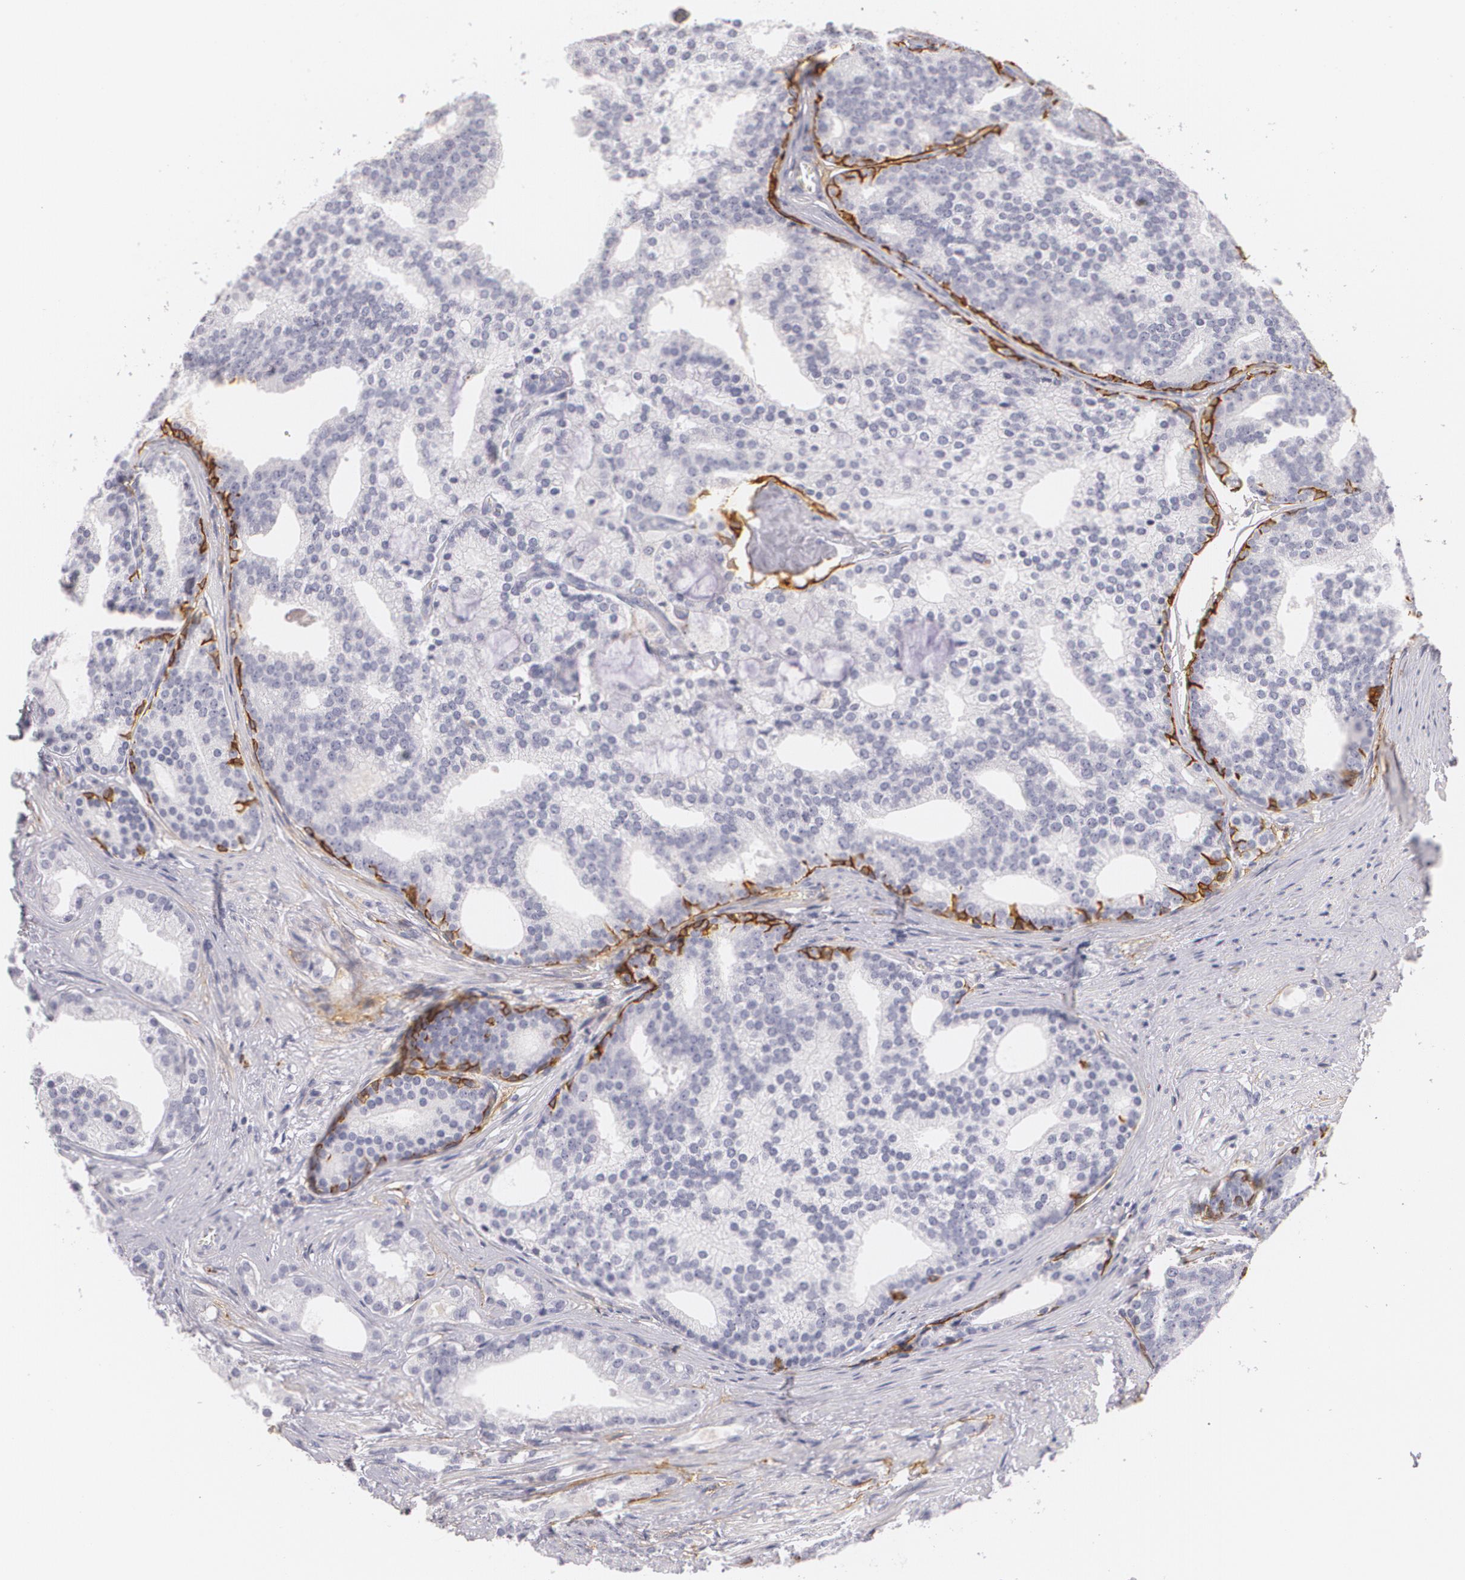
{"staining": {"intensity": "negative", "quantity": "none", "location": "none"}, "tissue": "prostate cancer", "cell_type": "Tumor cells", "image_type": "cancer", "snomed": [{"axis": "morphology", "description": "Adenocarcinoma, Low grade"}, {"axis": "topography", "description": "Prostate"}], "caption": "Immunohistochemistry (IHC) histopathology image of human prostate adenocarcinoma (low-grade) stained for a protein (brown), which shows no expression in tumor cells.", "gene": "NGFR", "patient": {"sex": "male", "age": 71}}